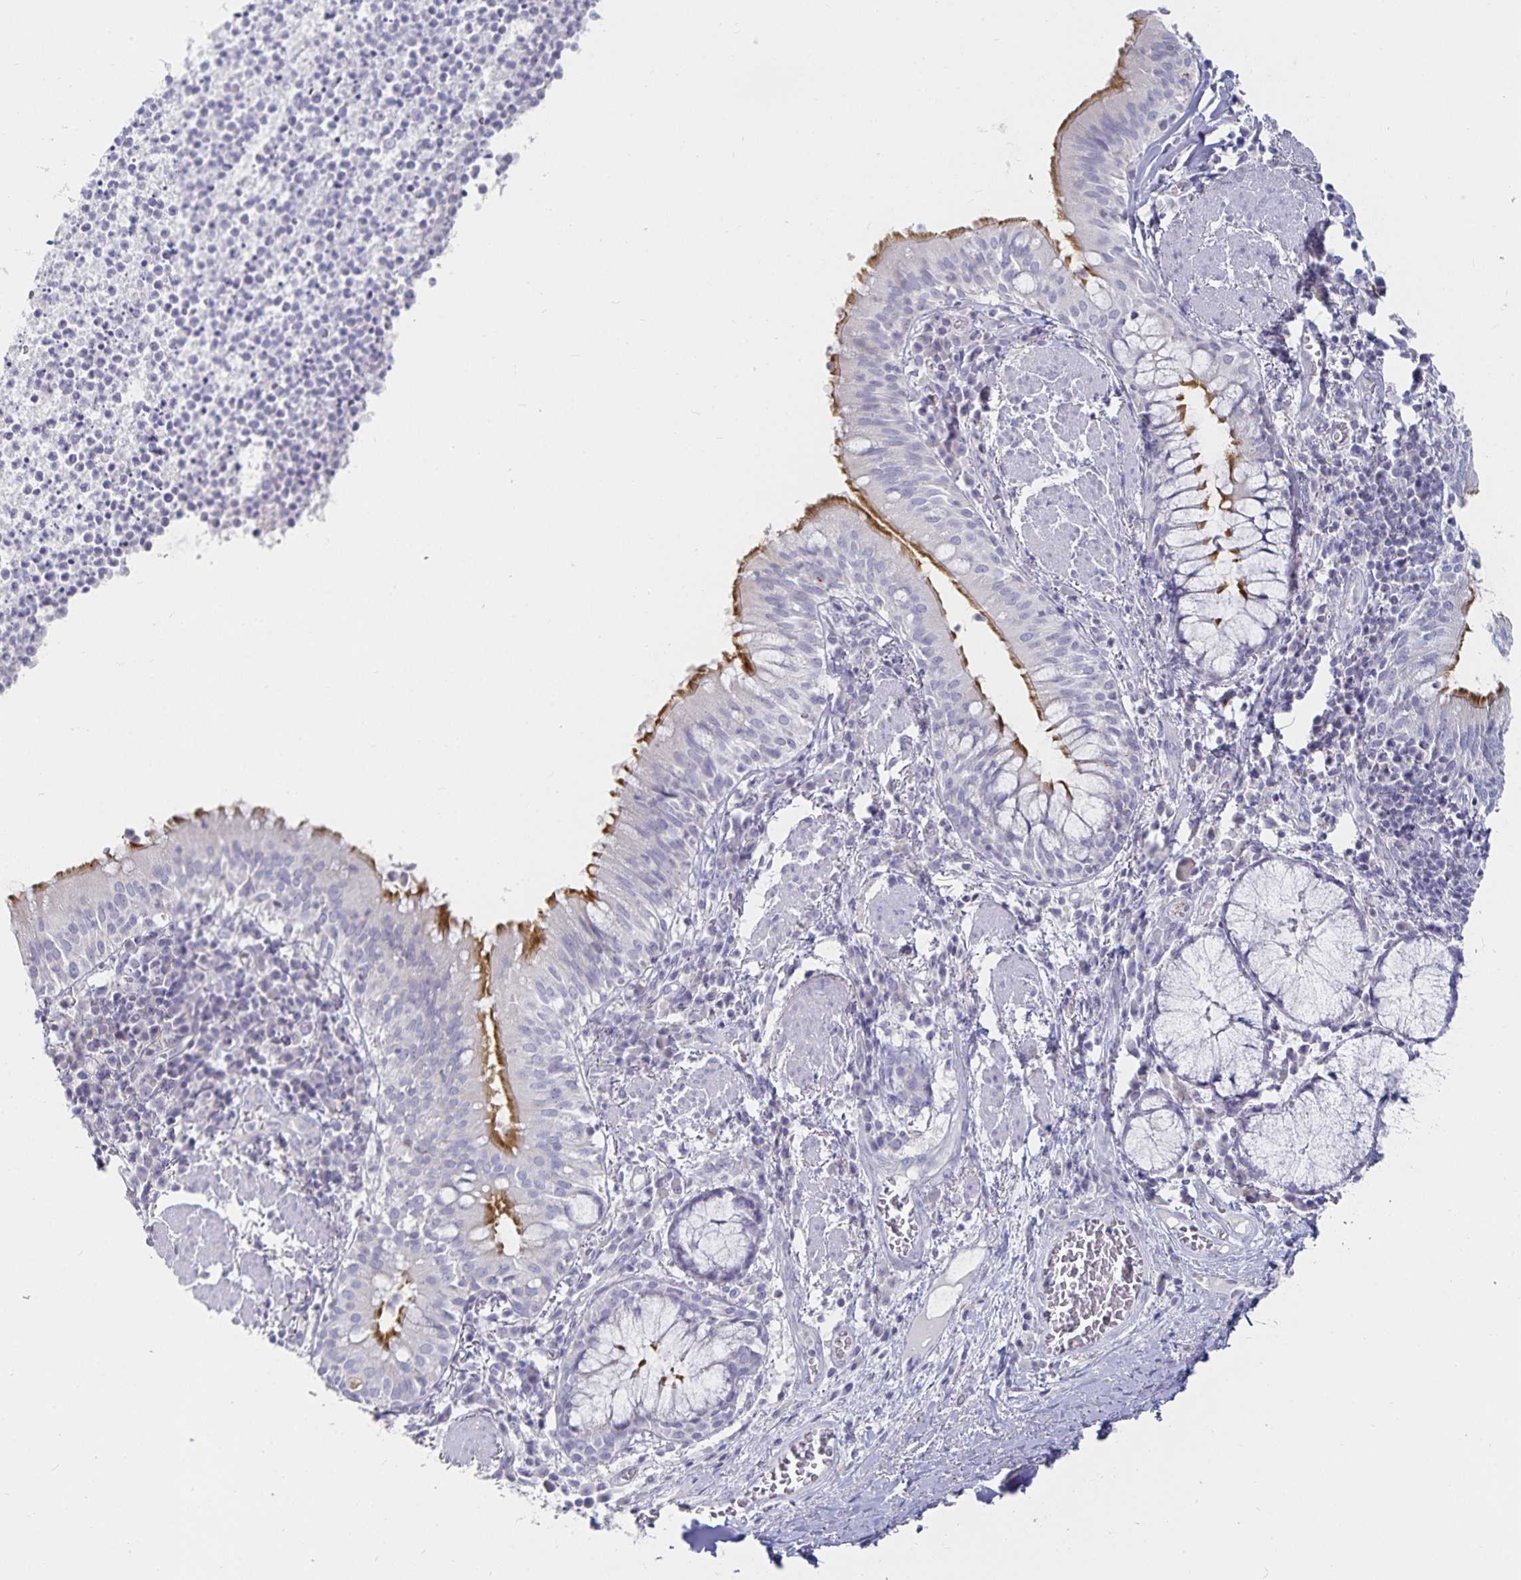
{"staining": {"intensity": "moderate", "quantity": "25%-75%", "location": "cytoplasmic/membranous"}, "tissue": "bronchus", "cell_type": "Respiratory epithelial cells", "image_type": "normal", "snomed": [{"axis": "morphology", "description": "Normal tissue, NOS"}, {"axis": "topography", "description": "Lymph node"}, {"axis": "topography", "description": "Bronchus"}], "caption": "Immunohistochemistry (IHC) of unremarkable human bronchus reveals medium levels of moderate cytoplasmic/membranous expression in approximately 25%-75% of respiratory epithelial cells. The staining was performed using DAB (3,3'-diaminobenzidine), with brown indicating positive protein expression. Nuclei are stained blue with hematoxylin.", "gene": "SFTPA1", "patient": {"sex": "male", "age": 56}}